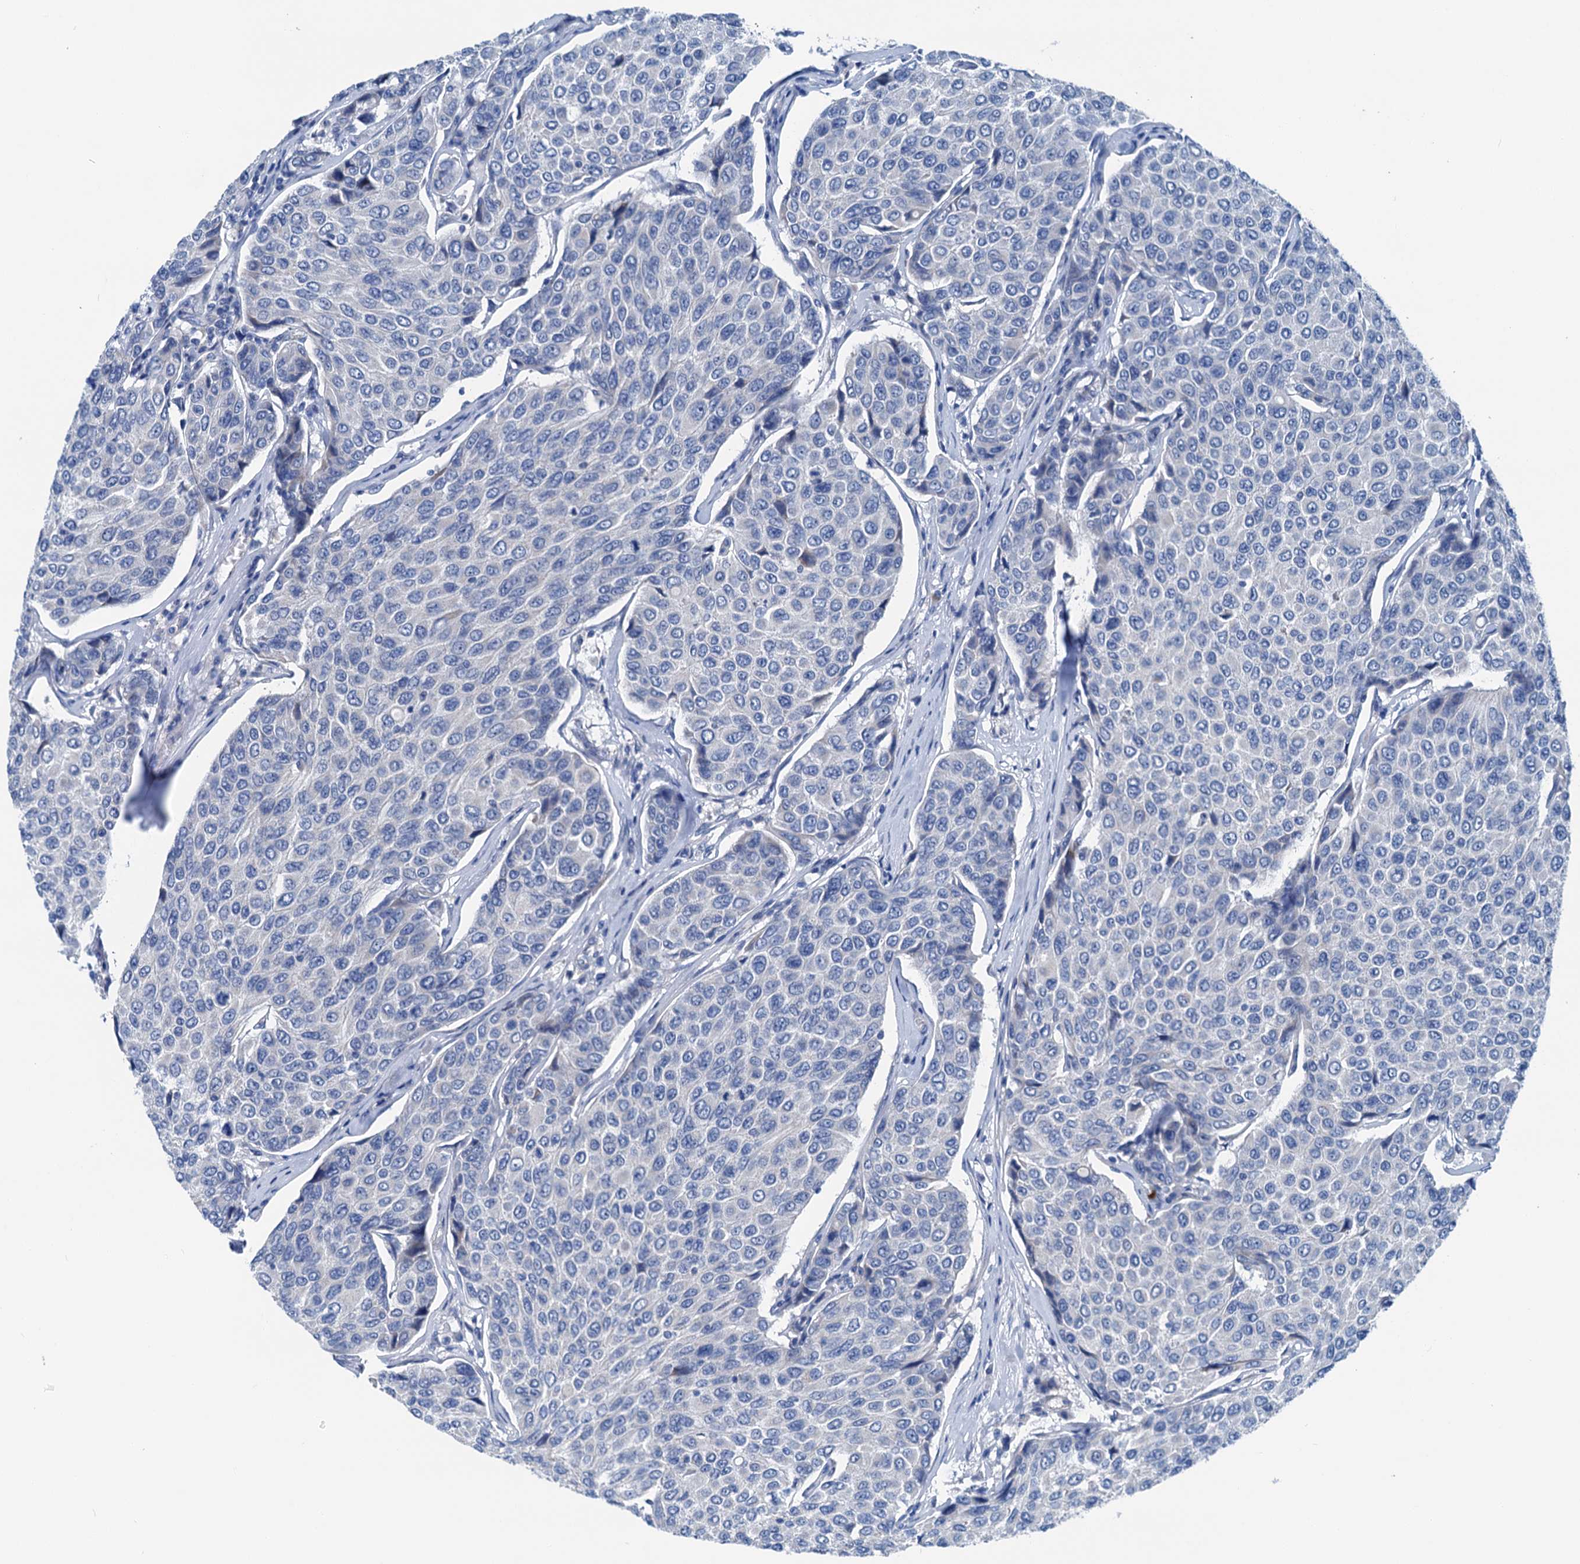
{"staining": {"intensity": "negative", "quantity": "none", "location": "none"}, "tissue": "breast cancer", "cell_type": "Tumor cells", "image_type": "cancer", "snomed": [{"axis": "morphology", "description": "Duct carcinoma"}, {"axis": "topography", "description": "Breast"}], "caption": "Breast cancer (infiltrating ductal carcinoma) stained for a protein using IHC shows no positivity tumor cells.", "gene": "KNDC1", "patient": {"sex": "female", "age": 55}}